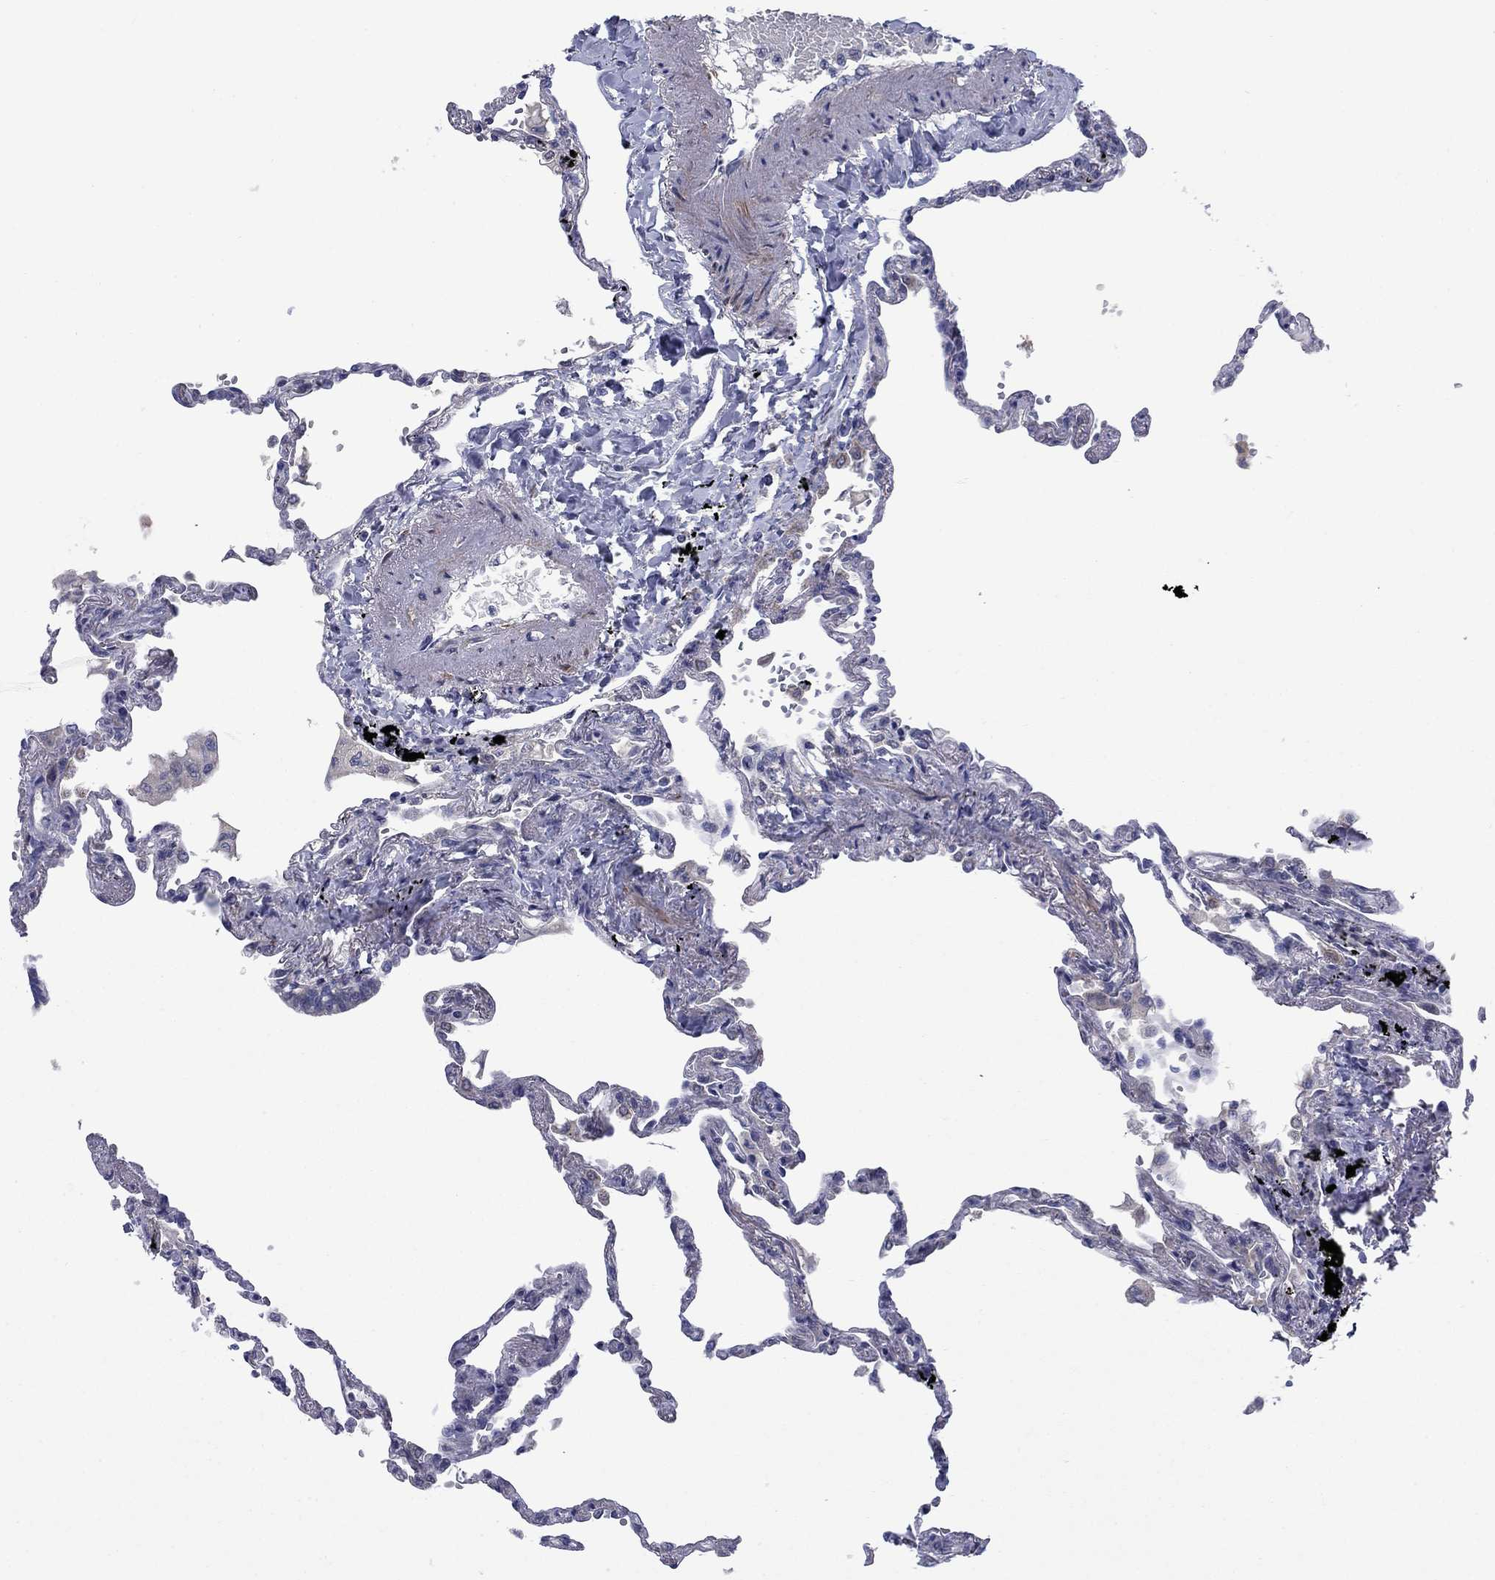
{"staining": {"intensity": "negative", "quantity": "none", "location": "none"}, "tissue": "lung", "cell_type": "Alveolar cells", "image_type": "normal", "snomed": [{"axis": "morphology", "description": "Normal tissue, NOS"}, {"axis": "topography", "description": "Lung"}], "caption": "Immunohistochemical staining of normal lung reveals no significant staining in alveolar cells. The staining is performed using DAB (3,3'-diaminobenzidine) brown chromogen with nuclei counter-stained in using hematoxylin.", "gene": "FRK", "patient": {"sex": "male", "age": 78}}